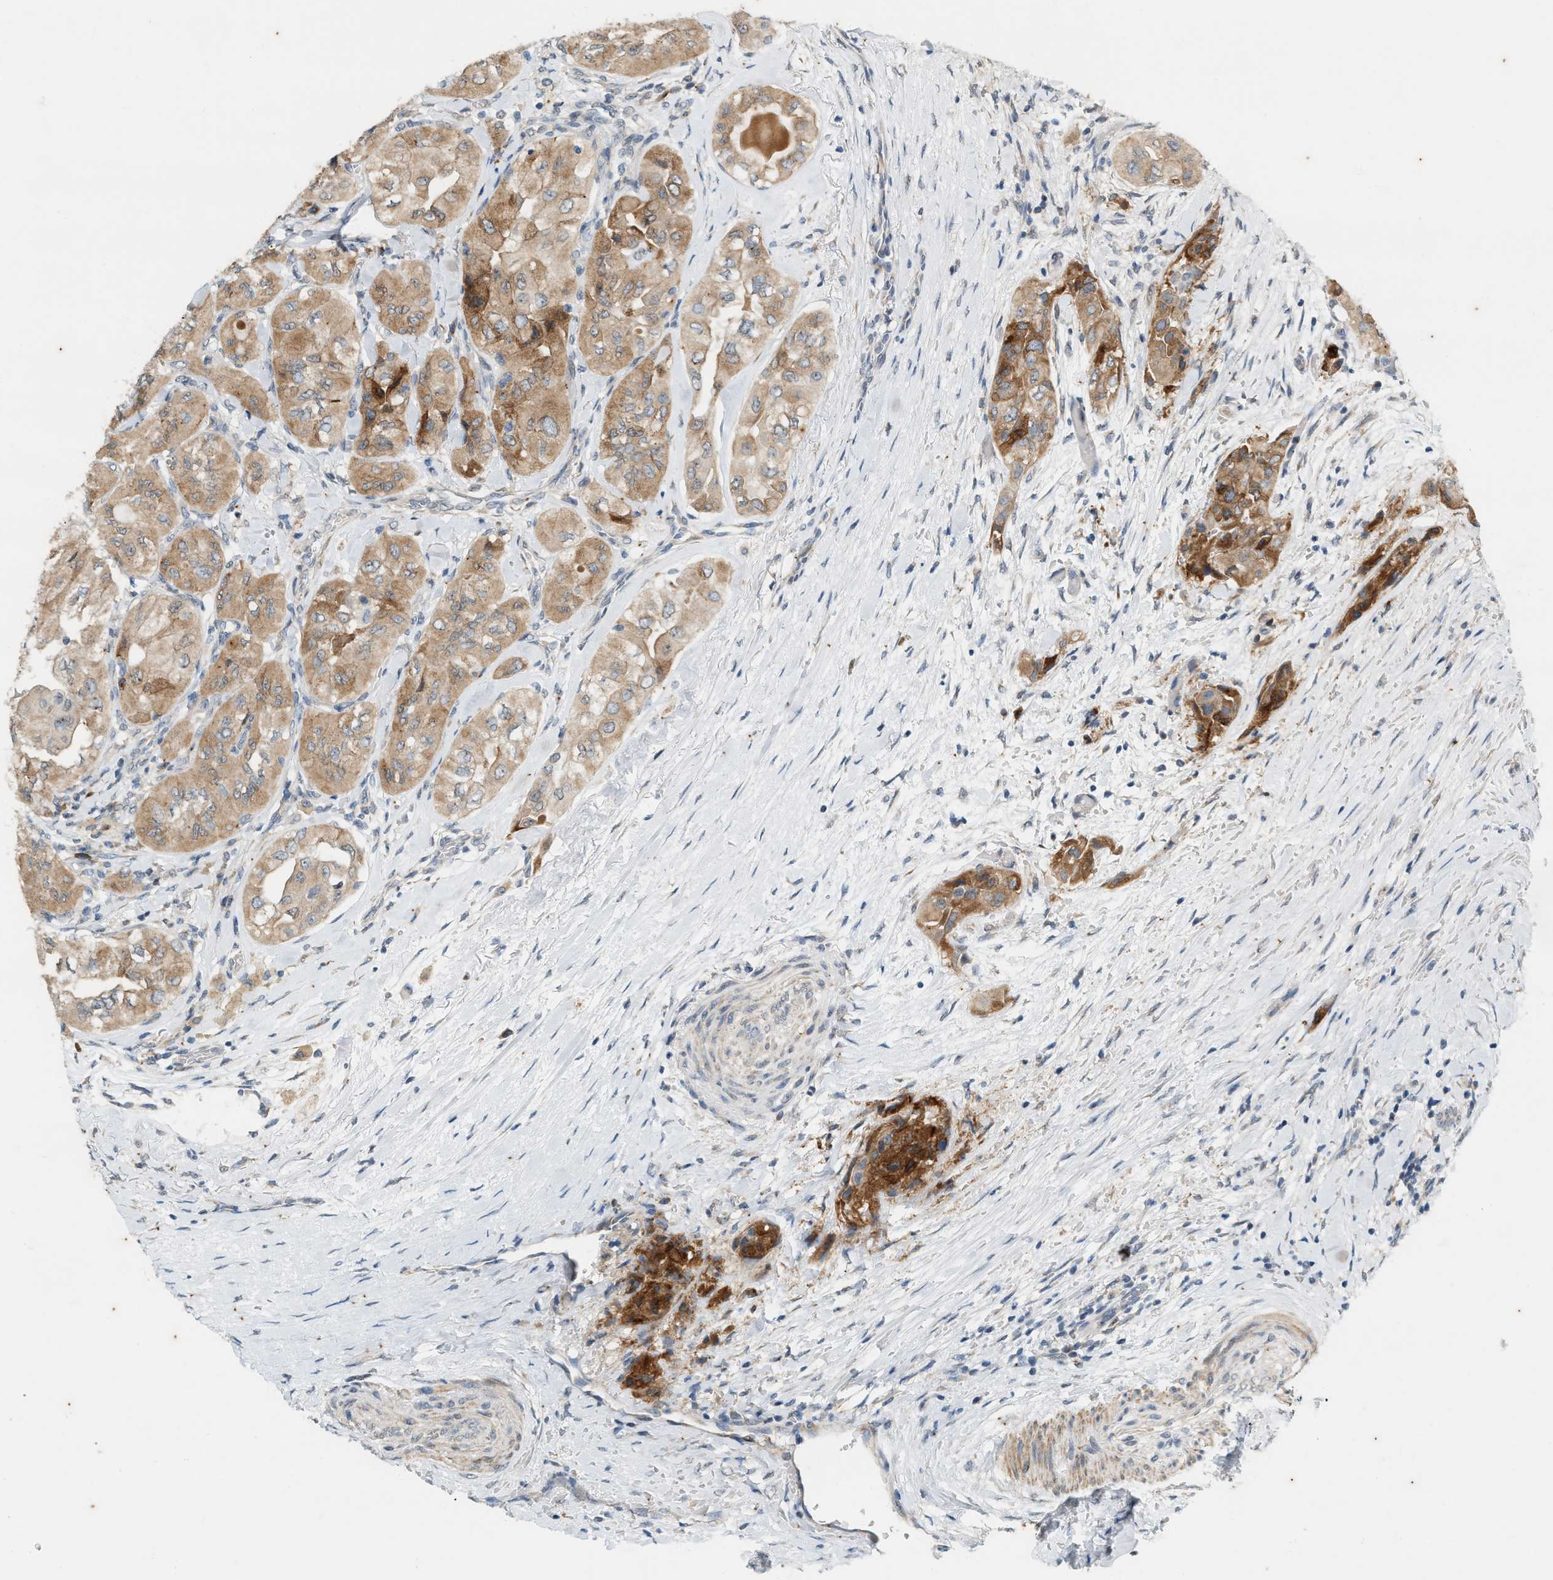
{"staining": {"intensity": "moderate", "quantity": ">75%", "location": "cytoplasmic/membranous"}, "tissue": "thyroid cancer", "cell_type": "Tumor cells", "image_type": "cancer", "snomed": [{"axis": "morphology", "description": "Papillary adenocarcinoma, NOS"}, {"axis": "topography", "description": "Thyroid gland"}], "caption": "A medium amount of moderate cytoplasmic/membranous positivity is identified in about >75% of tumor cells in thyroid cancer (papillary adenocarcinoma) tissue.", "gene": "CHPF2", "patient": {"sex": "female", "age": 59}}